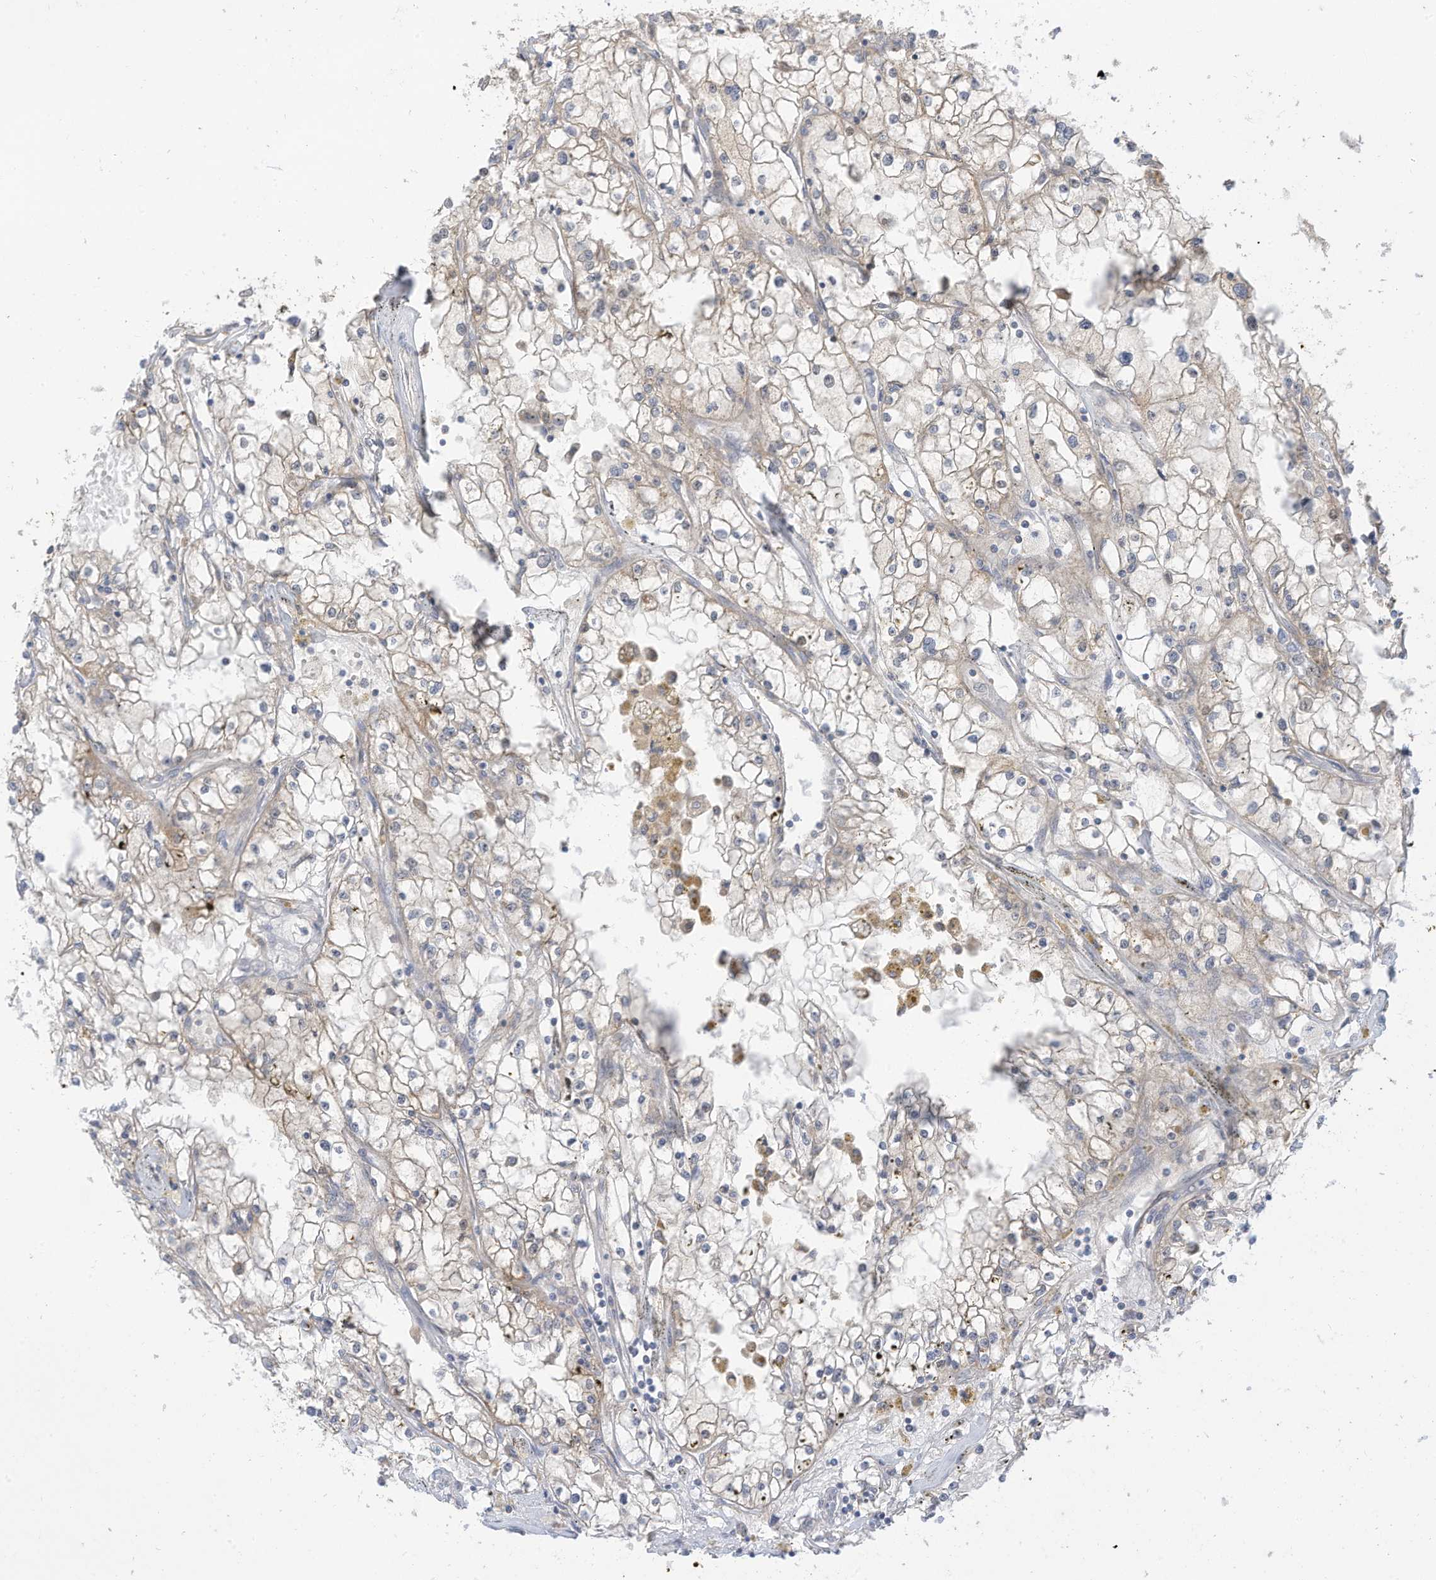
{"staining": {"intensity": "negative", "quantity": "none", "location": "none"}, "tissue": "renal cancer", "cell_type": "Tumor cells", "image_type": "cancer", "snomed": [{"axis": "morphology", "description": "Adenocarcinoma, NOS"}, {"axis": "topography", "description": "Kidney"}], "caption": "Immunohistochemistry (IHC) micrograph of human adenocarcinoma (renal) stained for a protein (brown), which demonstrates no positivity in tumor cells.", "gene": "LRRN2", "patient": {"sex": "male", "age": 56}}